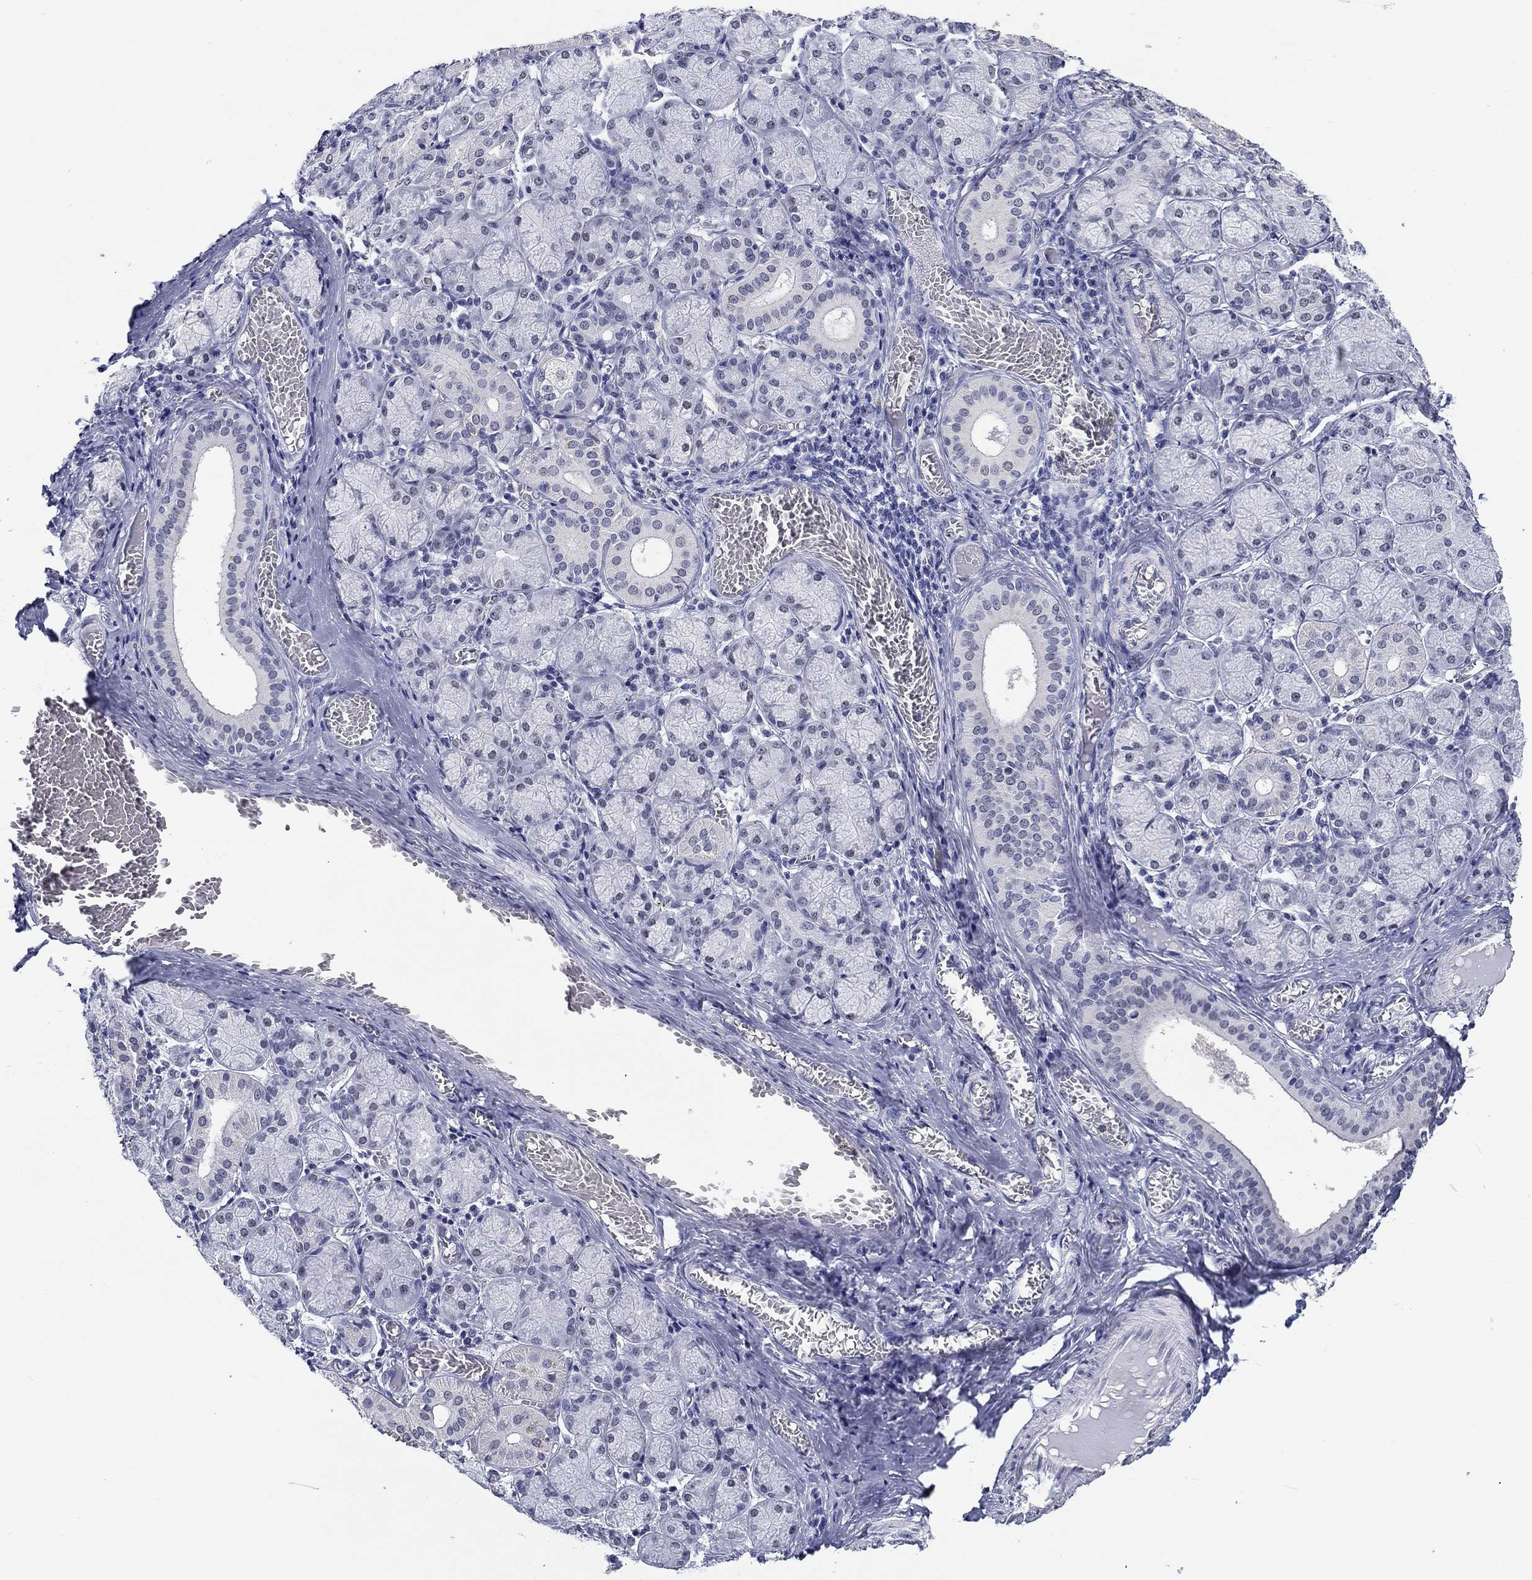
{"staining": {"intensity": "negative", "quantity": "none", "location": "none"}, "tissue": "salivary gland", "cell_type": "Glandular cells", "image_type": "normal", "snomed": [{"axis": "morphology", "description": "Normal tissue, NOS"}, {"axis": "topography", "description": "Salivary gland"}, {"axis": "topography", "description": "Peripheral nerve tissue"}], "caption": "The image displays no staining of glandular cells in normal salivary gland. The staining is performed using DAB (3,3'-diaminobenzidine) brown chromogen with nuclei counter-stained in using hematoxylin.", "gene": "GRIN1", "patient": {"sex": "female", "age": 24}}